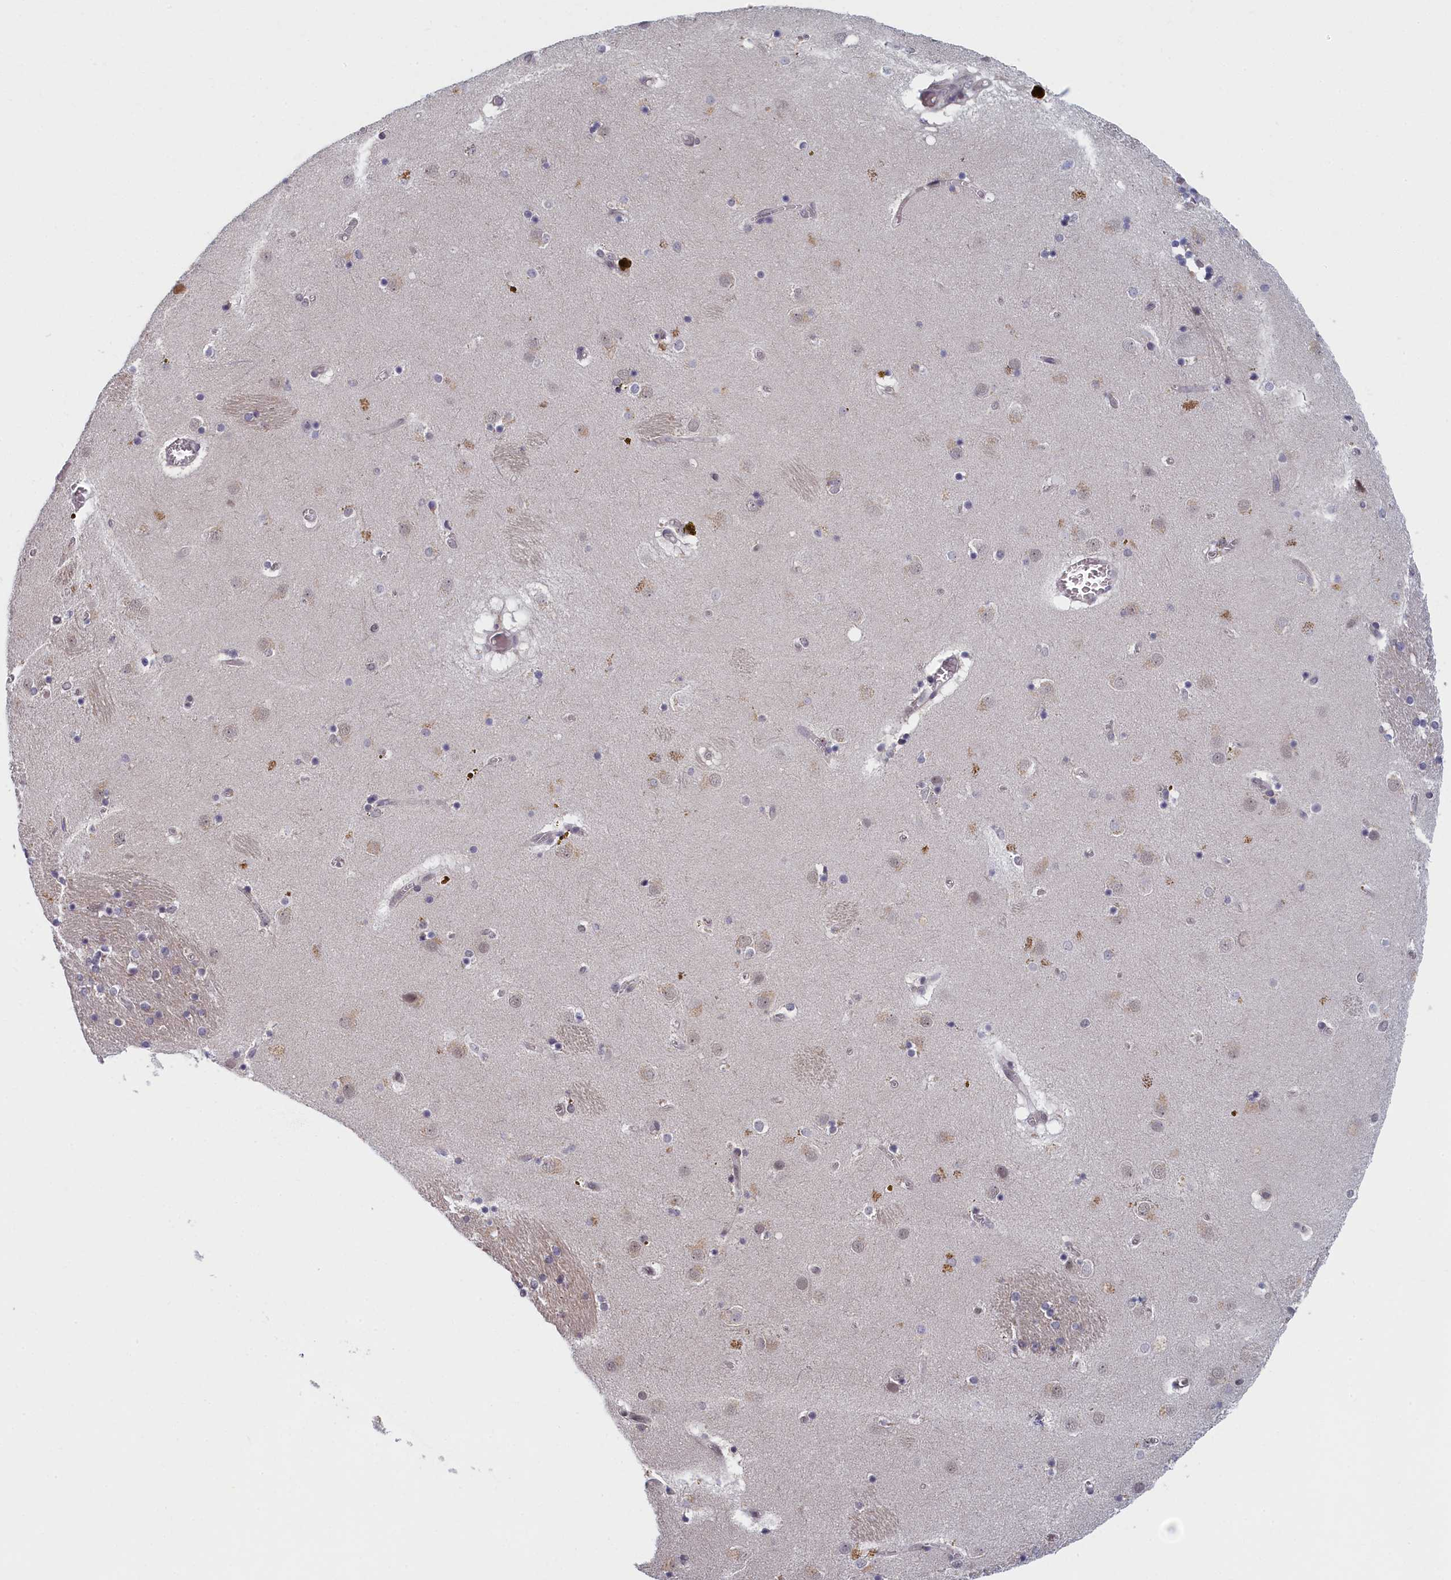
{"staining": {"intensity": "negative", "quantity": "none", "location": "none"}, "tissue": "caudate", "cell_type": "Glial cells", "image_type": "normal", "snomed": [{"axis": "morphology", "description": "Normal tissue, NOS"}, {"axis": "topography", "description": "Lateral ventricle wall"}], "caption": "Immunohistochemistry (IHC) micrograph of benign caudate: caudate stained with DAB exhibits no significant protein expression in glial cells.", "gene": "DNAJC17", "patient": {"sex": "male", "age": 70}}